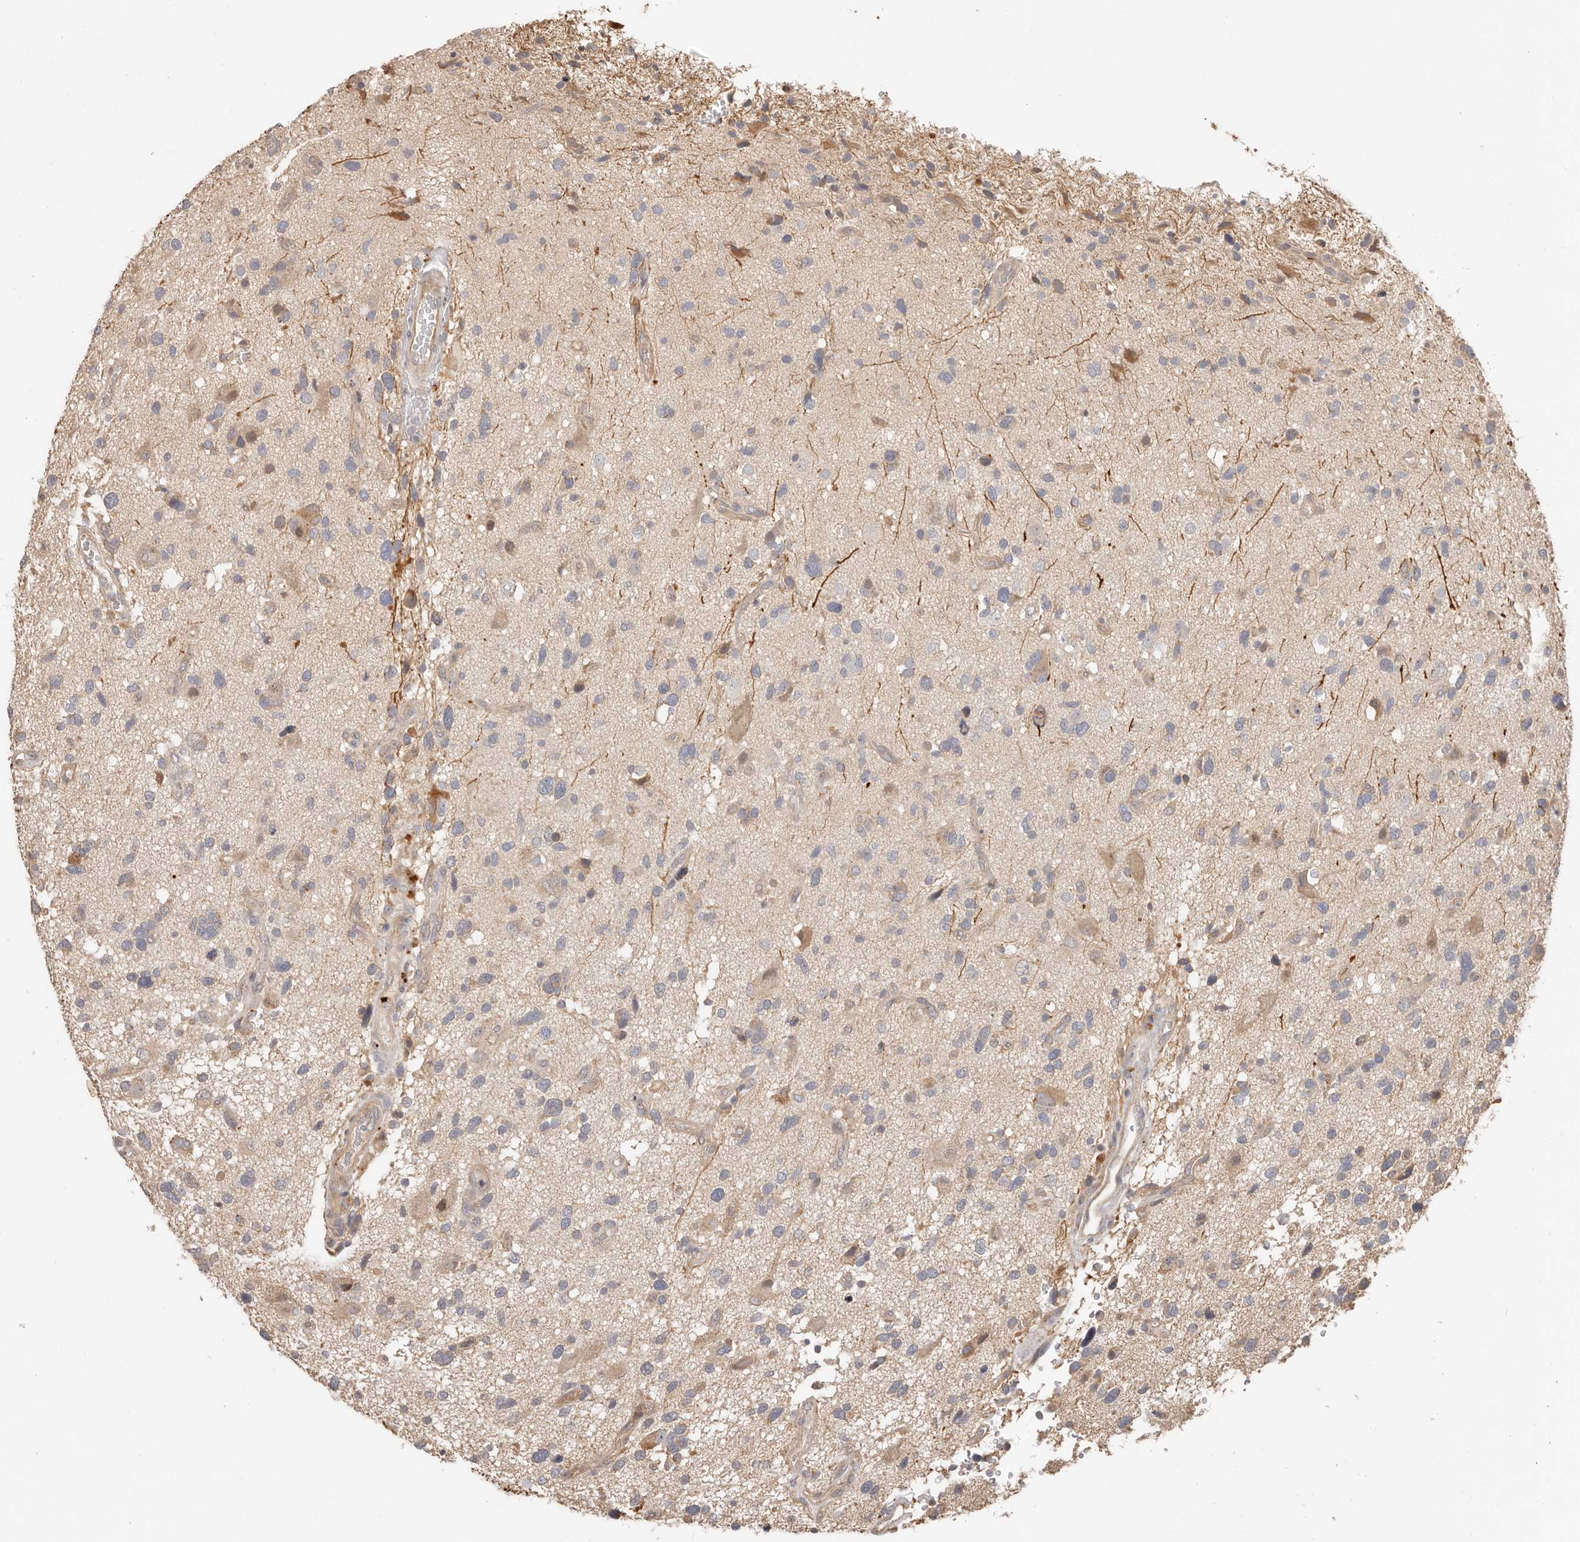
{"staining": {"intensity": "negative", "quantity": "none", "location": "none"}, "tissue": "glioma", "cell_type": "Tumor cells", "image_type": "cancer", "snomed": [{"axis": "morphology", "description": "Glioma, malignant, High grade"}, {"axis": "topography", "description": "Brain"}], "caption": "DAB (3,3'-diaminobenzidine) immunohistochemical staining of human malignant high-grade glioma demonstrates no significant staining in tumor cells.", "gene": "MTFR2", "patient": {"sex": "male", "age": 33}}